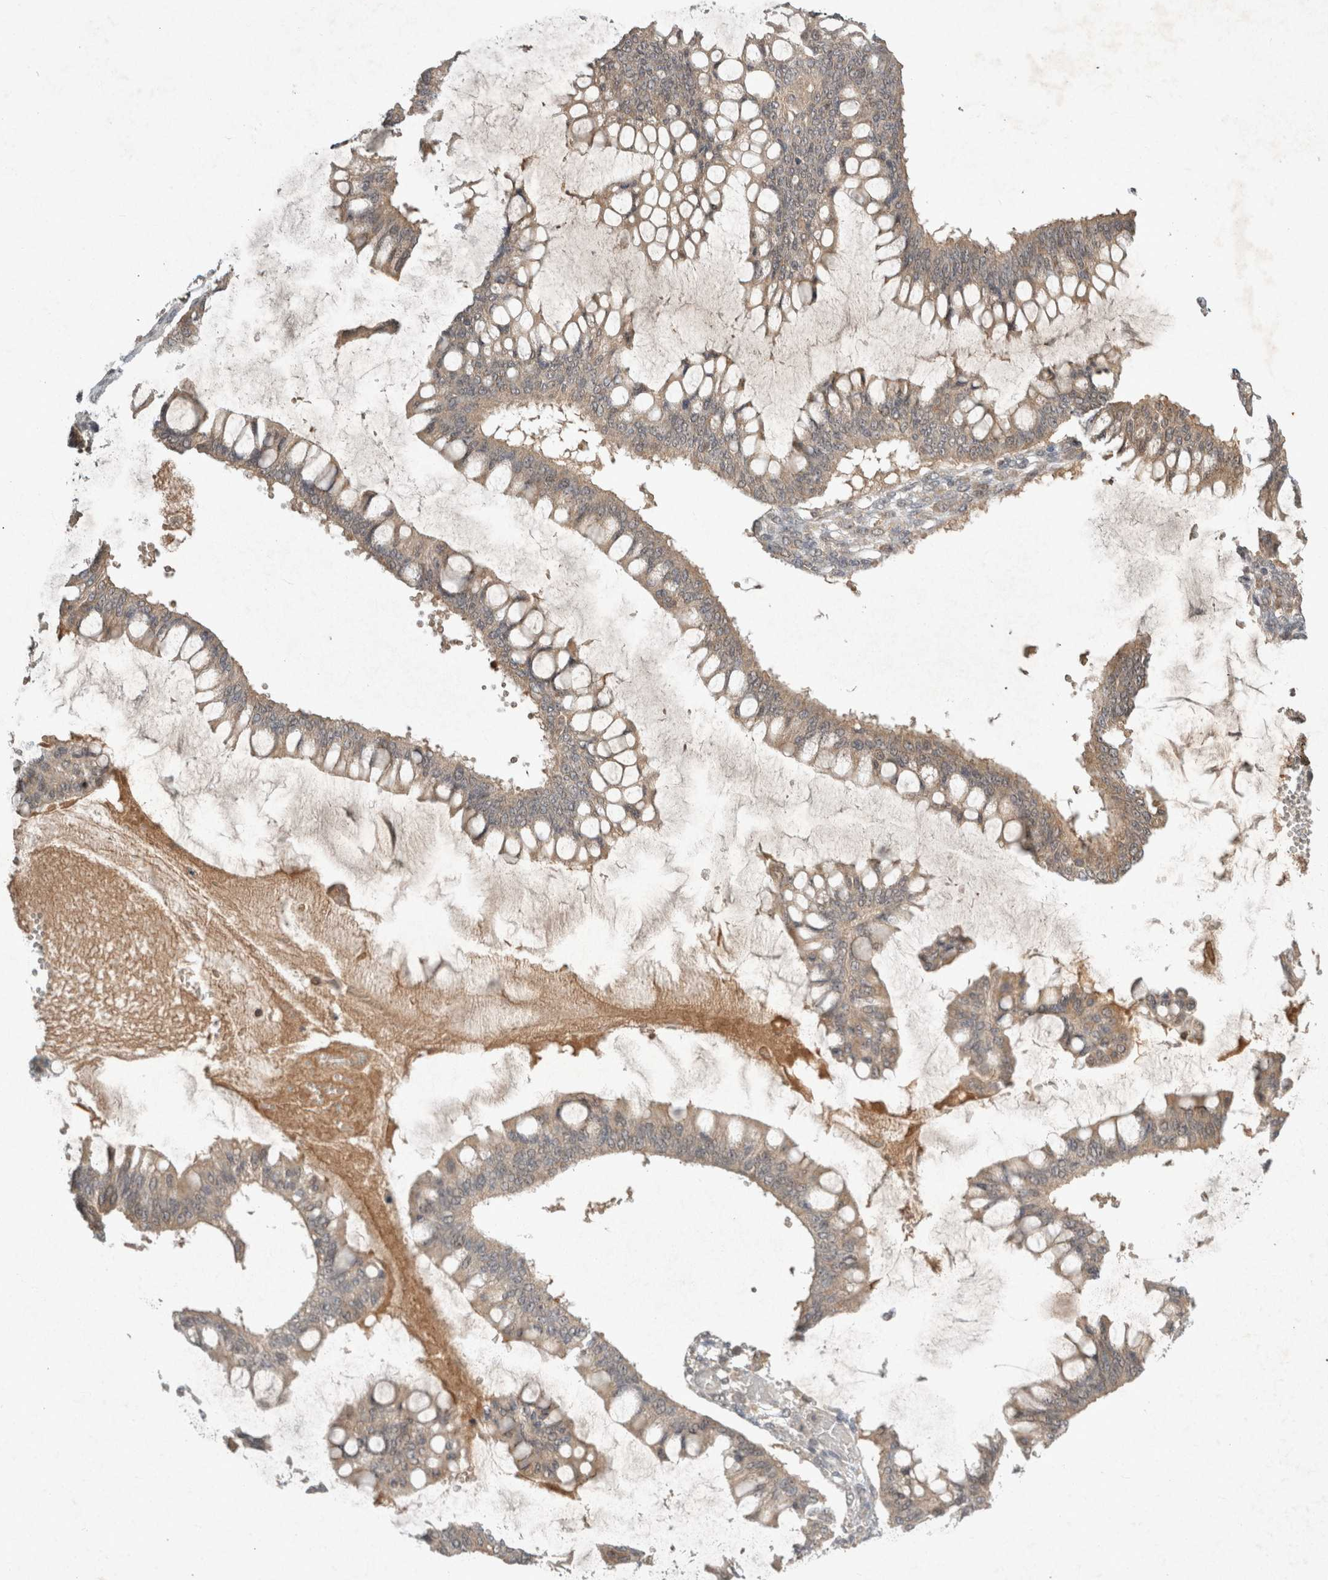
{"staining": {"intensity": "weak", "quantity": ">75%", "location": "cytoplasmic/membranous"}, "tissue": "ovarian cancer", "cell_type": "Tumor cells", "image_type": "cancer", "snomed": [{"axis": "morphology", "description": "Cystadenocarcinoma, mucinous, NOS"}, {"axis": "topography", "description": "Ovary"}], "caption": "IHC image of human ovarian mucinous cystadenocarcinoma stained for a protein (brown), which exhibits low levels of weak cytoplasmic/membranous positivity in approximately >75% of tumor cells.", "gene": "LOXL2", "patient": {"sex": "female", "age": 73}}